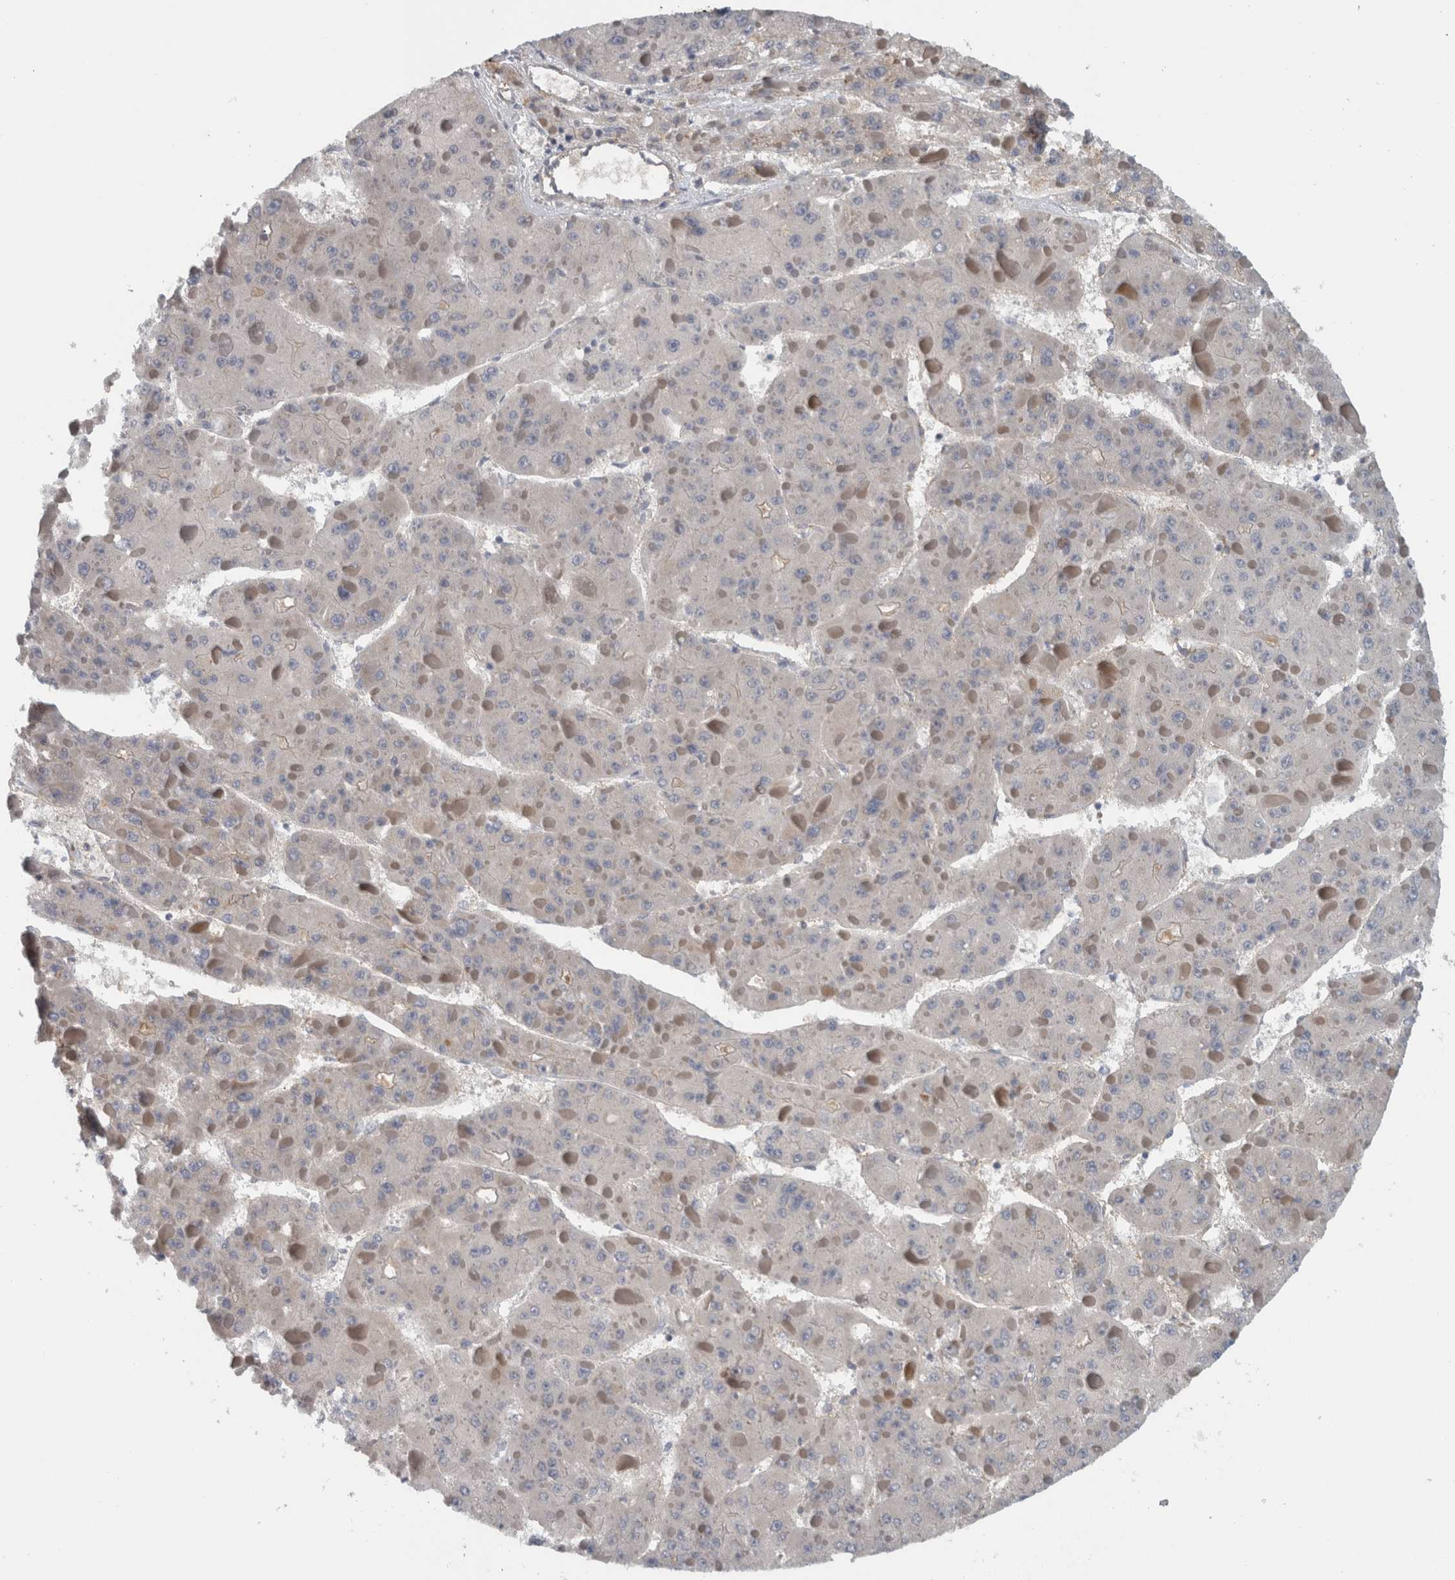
{"staining": {"intensity": "negative", "quantity": "none", "location": "none"}, "tissue": "liver cancer", "cell_type": "Tumor cells", "image_type": "cancer", "snomed": [{"axis": "morphology", "description": "Carcinoma, Hepatocellular, NOS"}, {"axis": "topography", "description": "Liver"}], "caption": "High power microscopy micrograph of an immunohistochemistry (IHC) photomicrograph of liver cancer, revealing no significant staining in tumor cells. (DAB IHC with hematoxylin counter stain).", "gene": "CD59", "patient": {"sex": "female", "age": 73}}